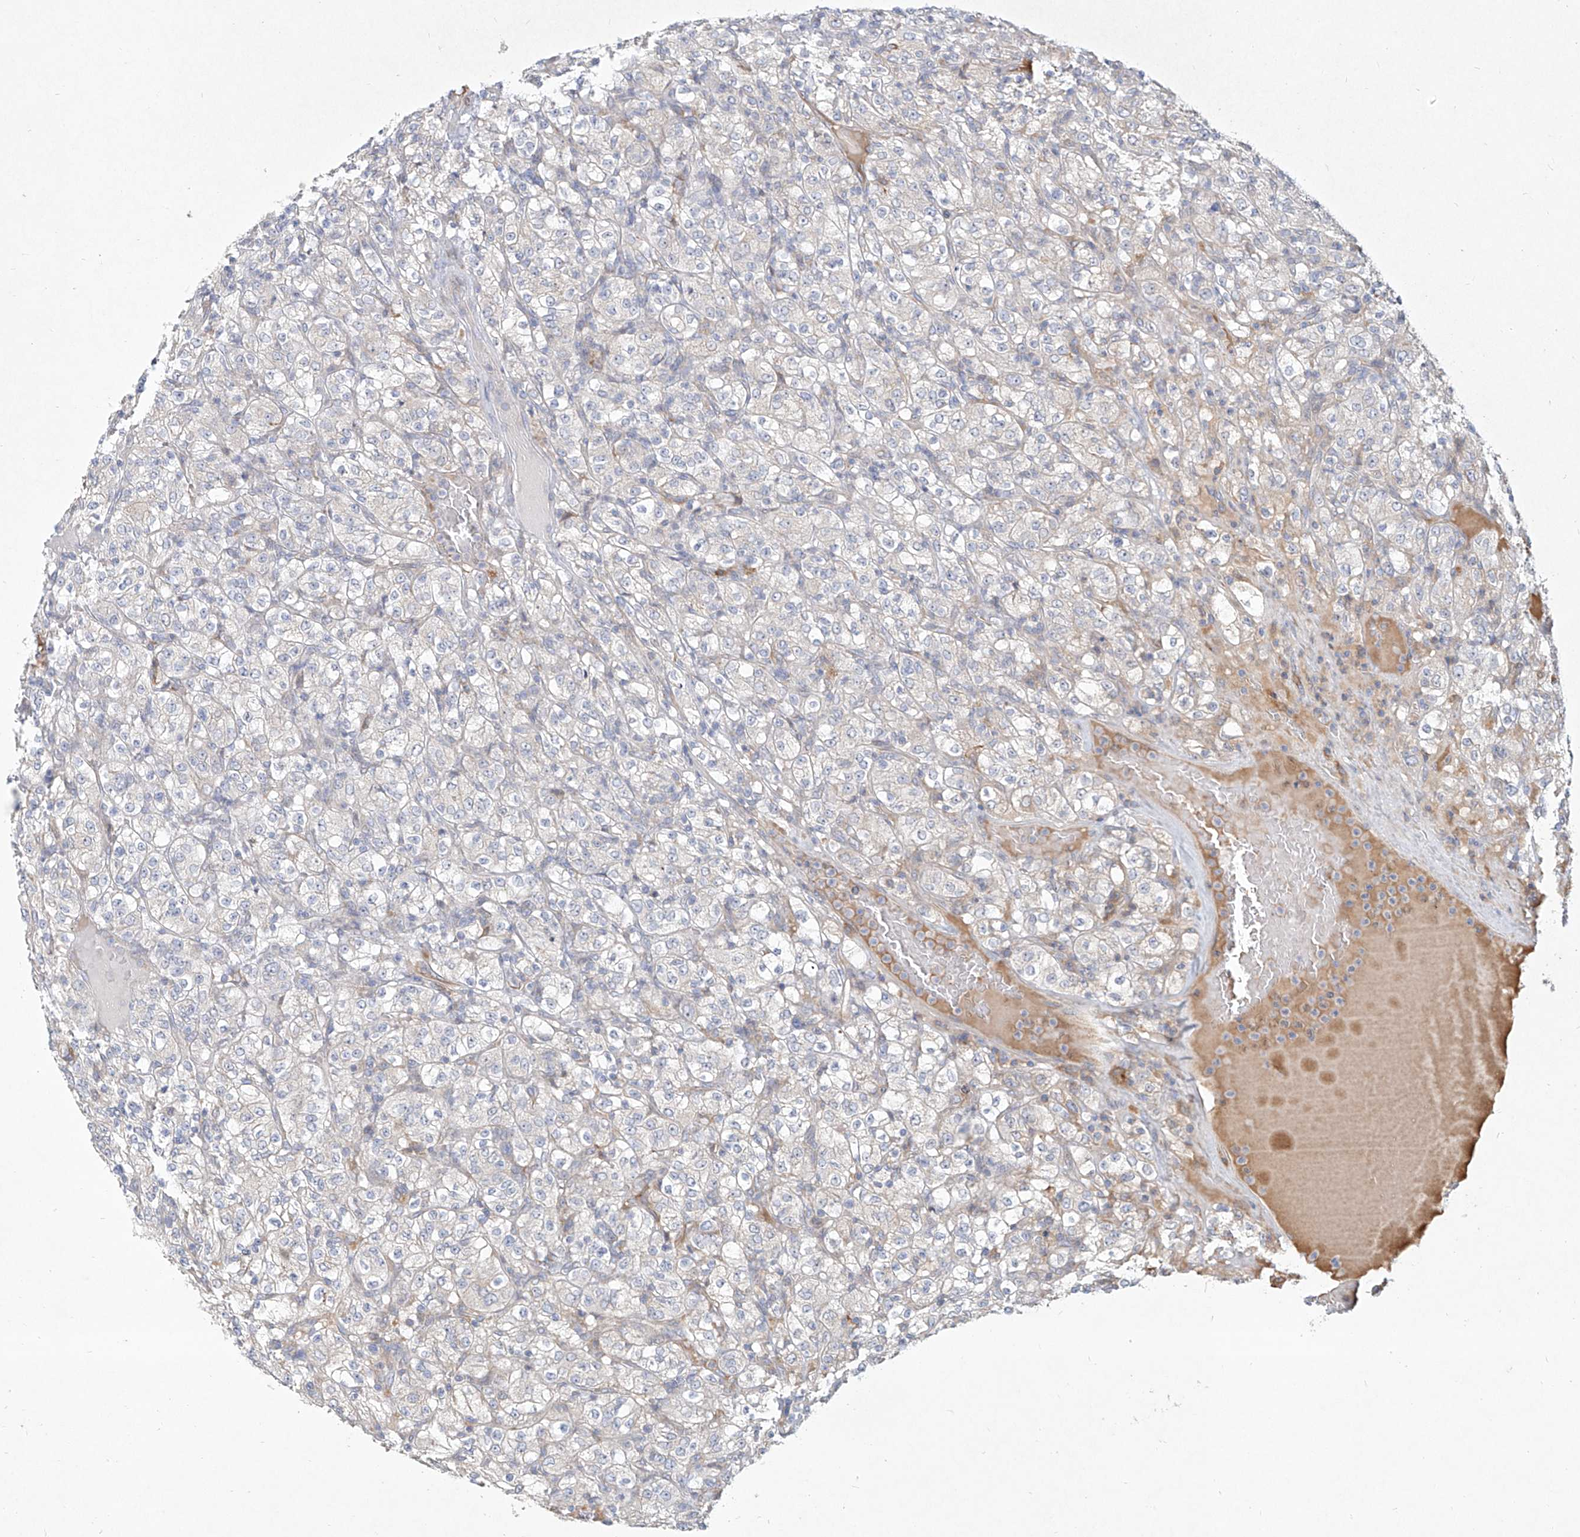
{"staining": {"intensity": "negative", "quantity": "none", "location": "none"}, "tissue": "renal cancer", "cell_type": "Tumor cells", "image_type": "cancer", "snomed": [{"axis": "morphology", "description": "Normal tissue, NOS"}, {"axis": "morphology", "description": "Adenocarcinoma, NOS"}, {"axis": "topography", "description": "Kidney"}], "caption": "Immunohistochemistry of renal cancer (adenocarcinoma) shows no expression in tumor cells.", "gene": "CD209", "patient": {"sex": "female", "age": 72}}